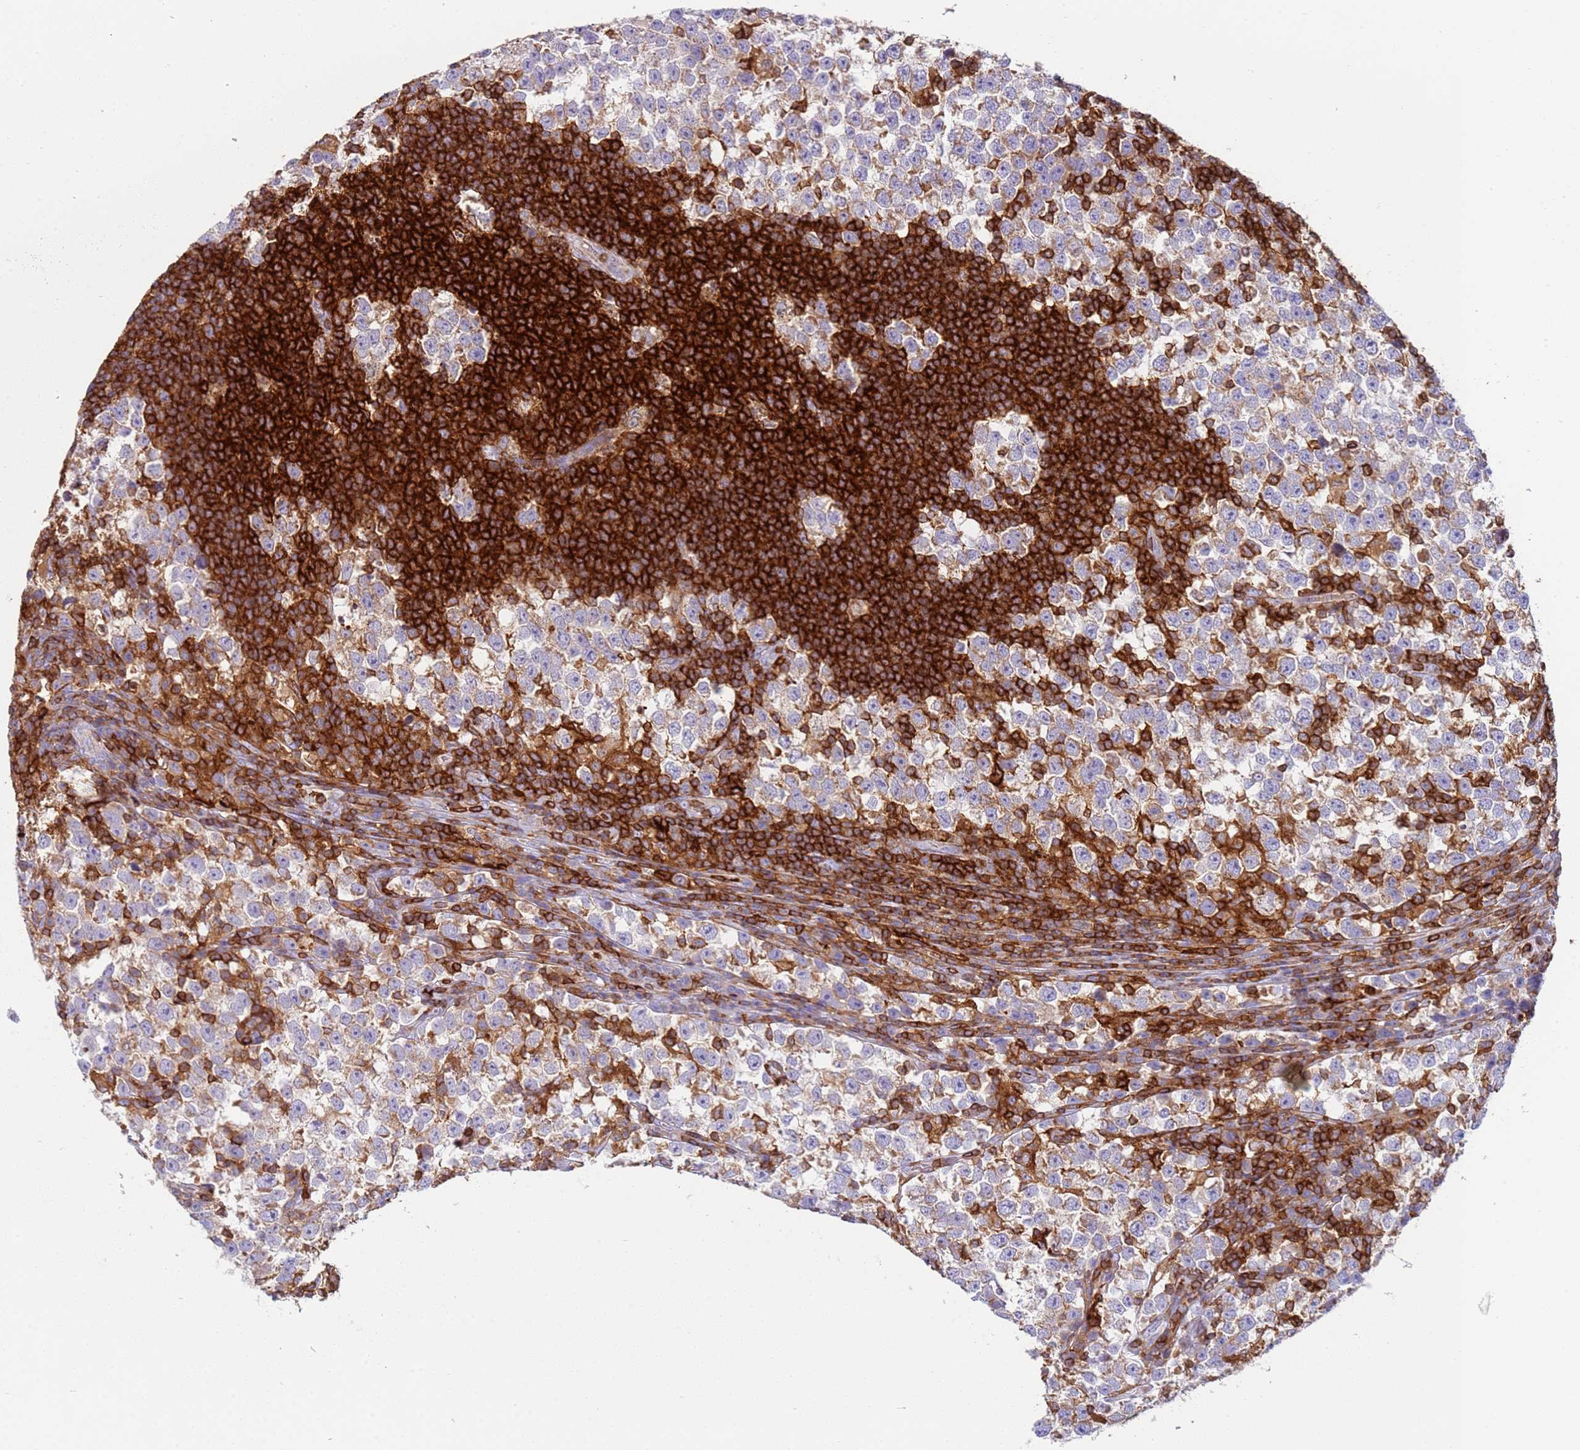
{"staining": {"intensity": "moderate", "quantity": "<25%", "location": "cytoplasmic/membranous"}, "tissue": "testis cancer", "cell_type": "Tumor cells", "image_type": "cancer", "snomed": [{"axis": "morphology", "description": "Normal tissue, NOS"}, {"axis": "morphology", "description": "Seminoma, NOS"}, {"axis": "topography", "description": "Testis"}], "caption": "This is a histology image of immunohistochemistry (IHC) staining of testis seminoma, which shows moderate expression in the cytoplasmic/membranous of tumor cells.", "gene": "TTPAL", "patient": {"sex": "male", "age": 43}}